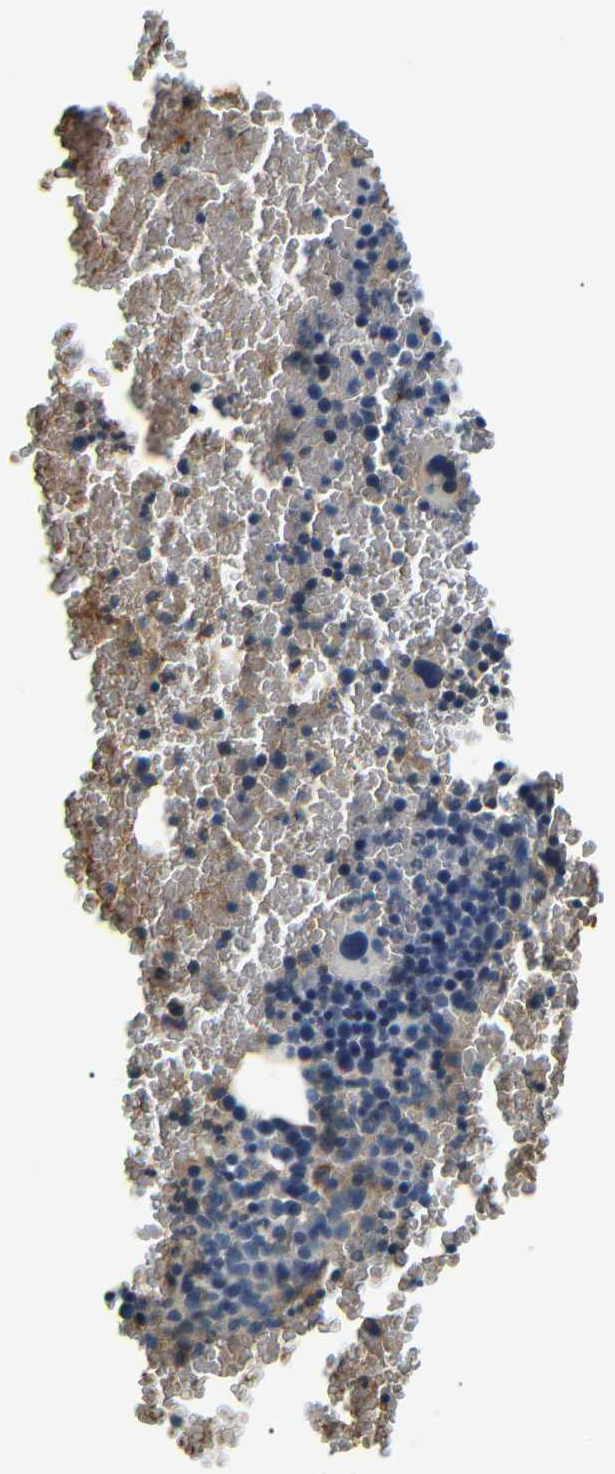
{"staining": {"intensity": "weak", "quantity": "<25%", "location": "cytoplasmic/membranous"}, "tissue": "bone marrow", "cell_type": "Hematopoietic cells", "image_type": "normal", "snomed": [{"axis": "morphology", "description": "Normal tissue, NOS"}, {"axis": "morphology", "description": "Inflammation, NOS"}, {"axis": "topography", "description": "Bone marrow"}], "caption": "A histopathology image of bone marrow stained for a protein reveals no brown staining in hematopoietic cells.", "gene": "LHCGR", "patient": {"sex": "male", "age": 47}}